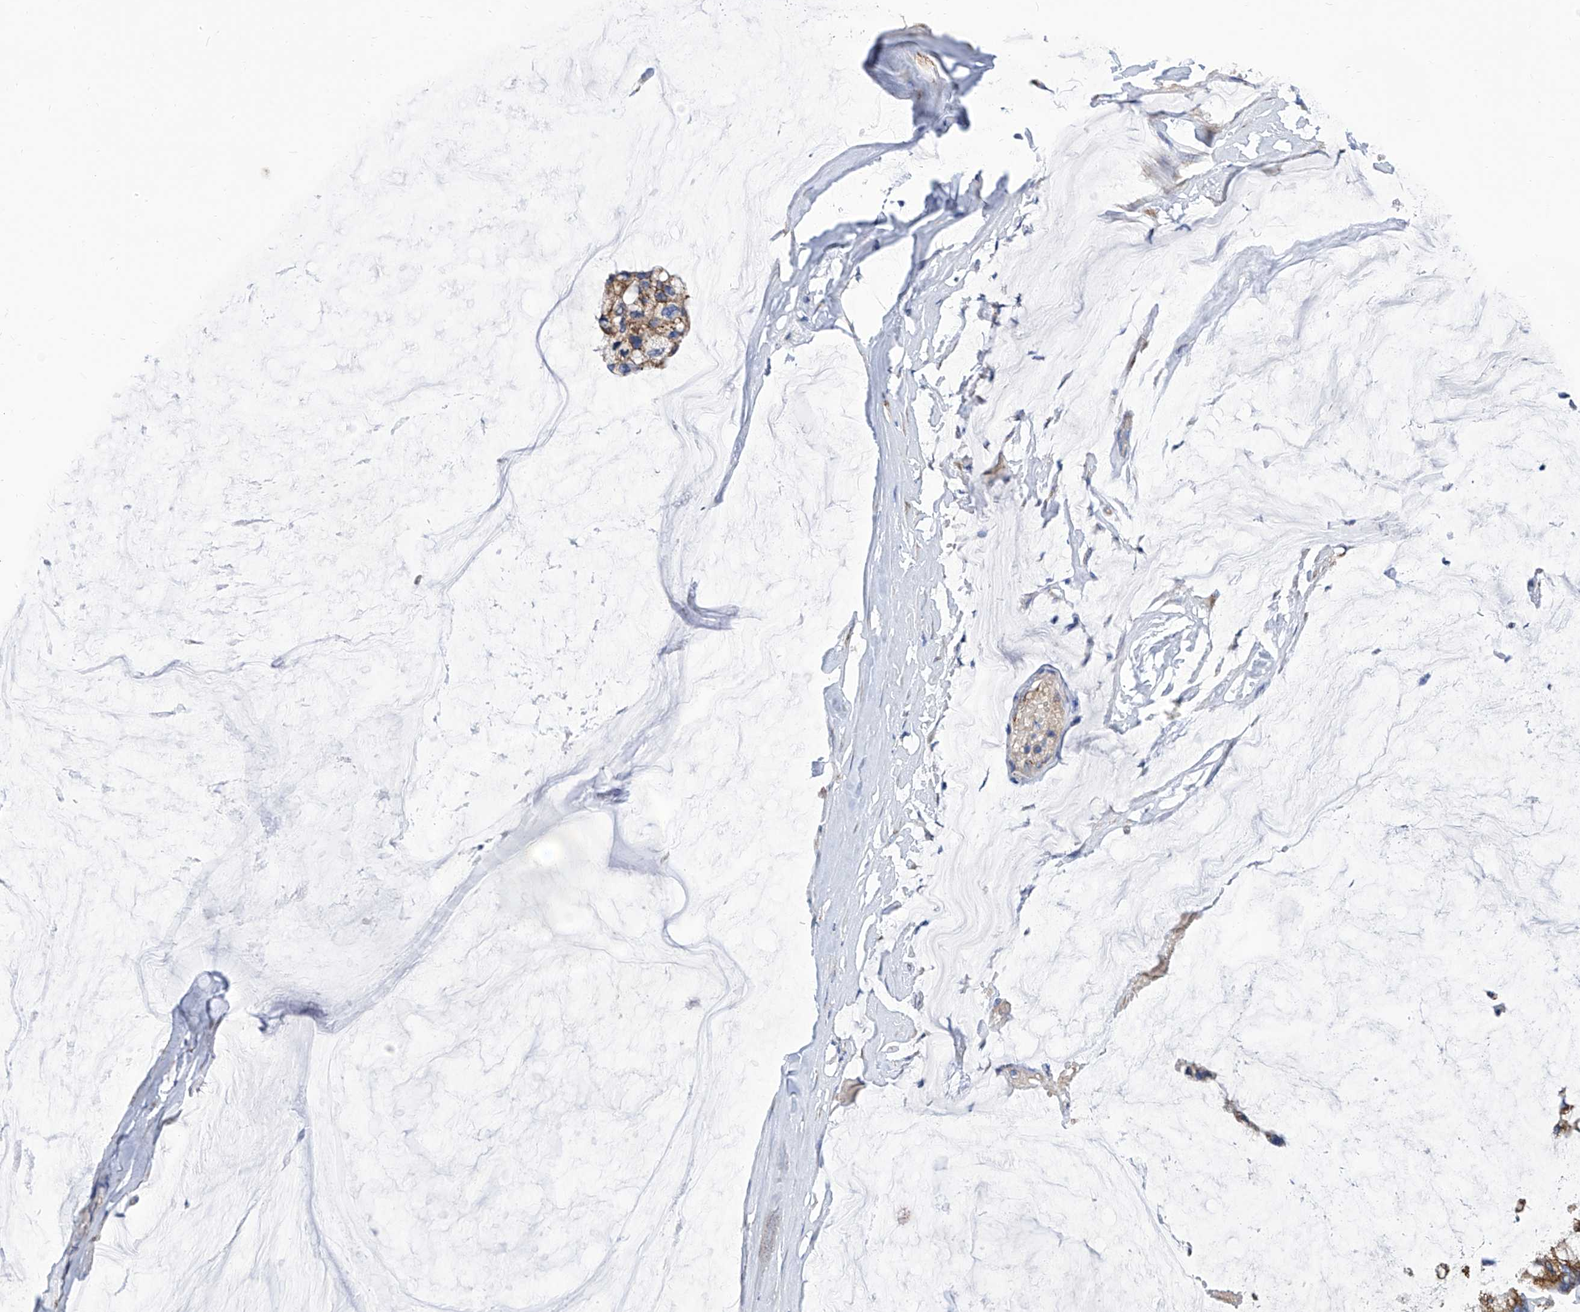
{"staining": {"intensity": "moderate", "quantity": ">75%", "location": "cytoplasmic/membranous"}, "tissue": "ovarian cancer", "cell_type": "Tumor cells", "image_type": "cancer", "snomed": [{"axis": "morphology", "description": "Cystadenocarcinoma, mucinous, NOS"}, {"axis": "topography", "description": "Ovary"}], "caption": "IHC image of ovarian cancer stained for a protein (brown), which reveals medium levels of moderate cytoplasmic/membranous expression in approximately >75% of tumor cells.", "gene": "TJAP1", "patient": {"sex": "female", "age": 39}}